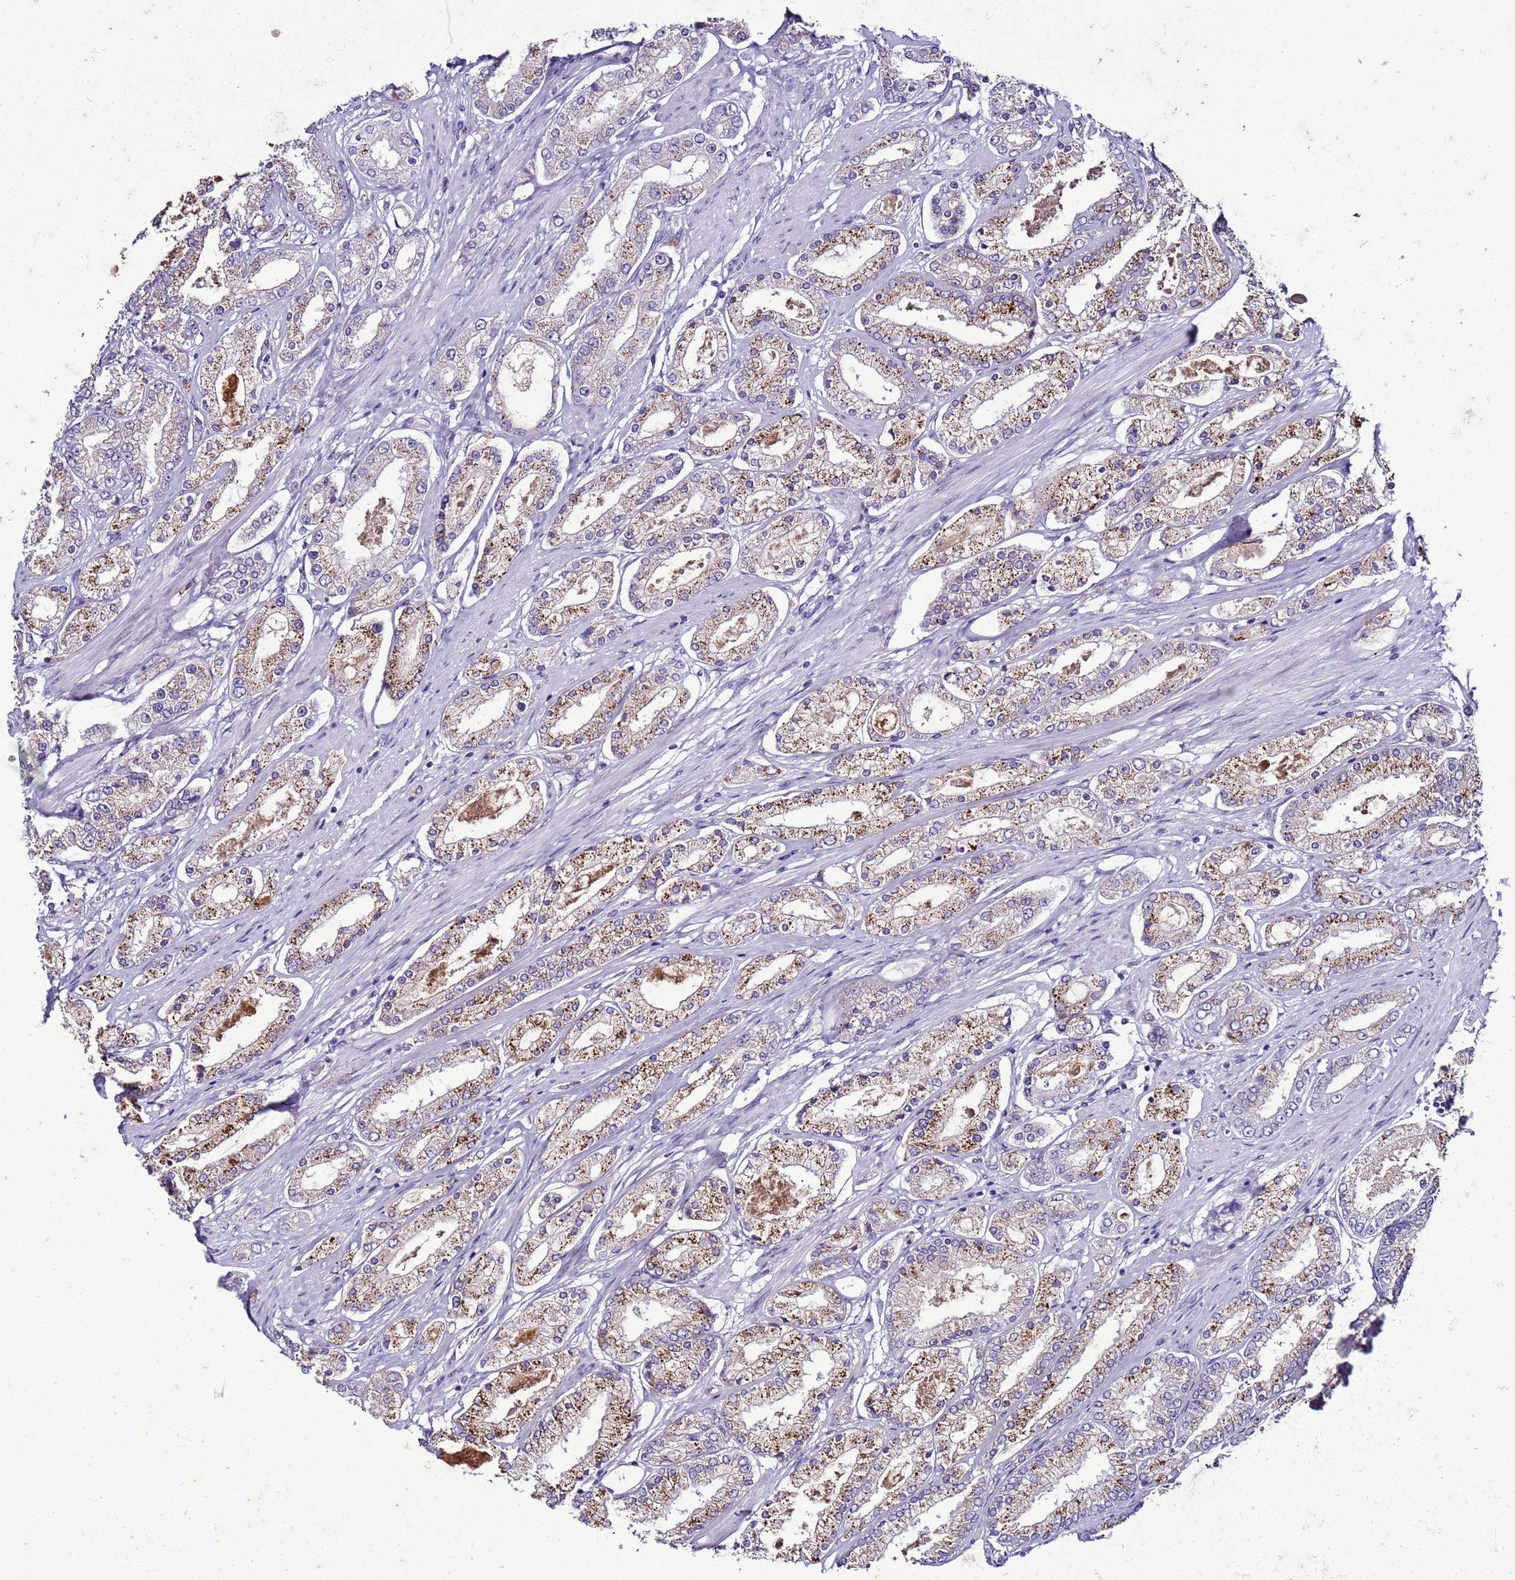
{"staining": {"intensity": "moderate", "quantity": ">75%", "location": "cytoplasmic/membranous"}, "tissue": "prostate cancer", "cell_type": "Tumor cells", "image_type": "cancer", "snomed": [{"axis": "morphology", "description": "Adenocarcinoma, High grade"}, {"axis": "topography", "description": "Prostate"}], "caption": "Immunohistochemical staining of prostate cancer (high-grade adenocarcinoma) demonstrates medium levels of moderate cytoplasmic/membranous protein positivity in about >75% of tumor cells. (brown staining indicates protein expression, while blue staining denotes nuclei).", "gene": "LRRC10B", "patient": {"sex": "male", "age": 69}}